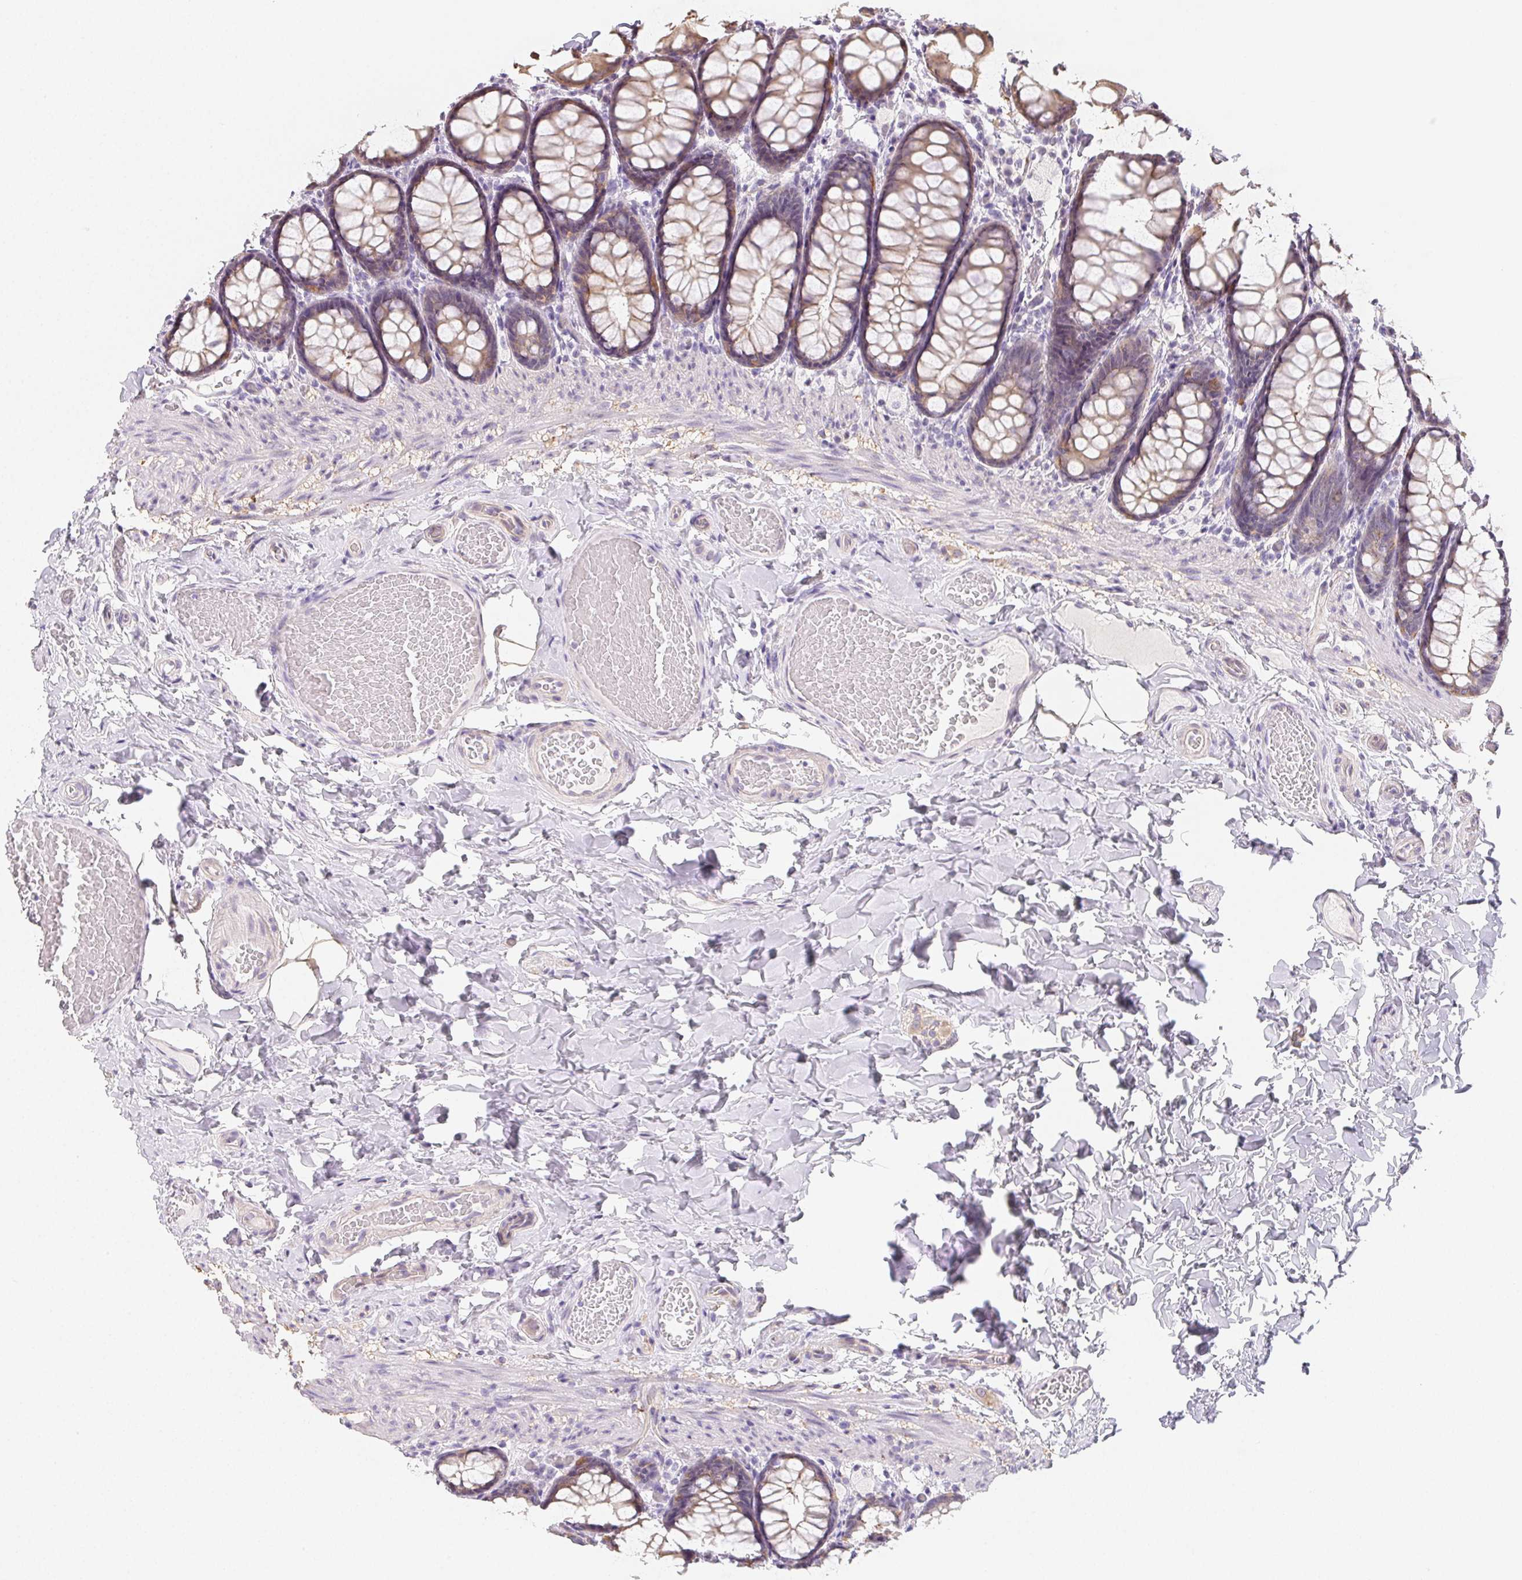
{"staining": {"intensity": "weak", "quantity": "<25%", "location": "cytoplasmic/membranous"}, "tissue": "colon", "cell_type": "Endothelial cells", "image_type": "normal", "snomed": [{"axis": "morphology", "description": "Normal tissue, NOS"}, {"axis": "topography", "description": "Colon"}], "caption": "The photomicrograph shows no staining of endothelial cells in normal colon.", "gene": "ZBBX", "patient": {"sex": "male", "age": 47}}